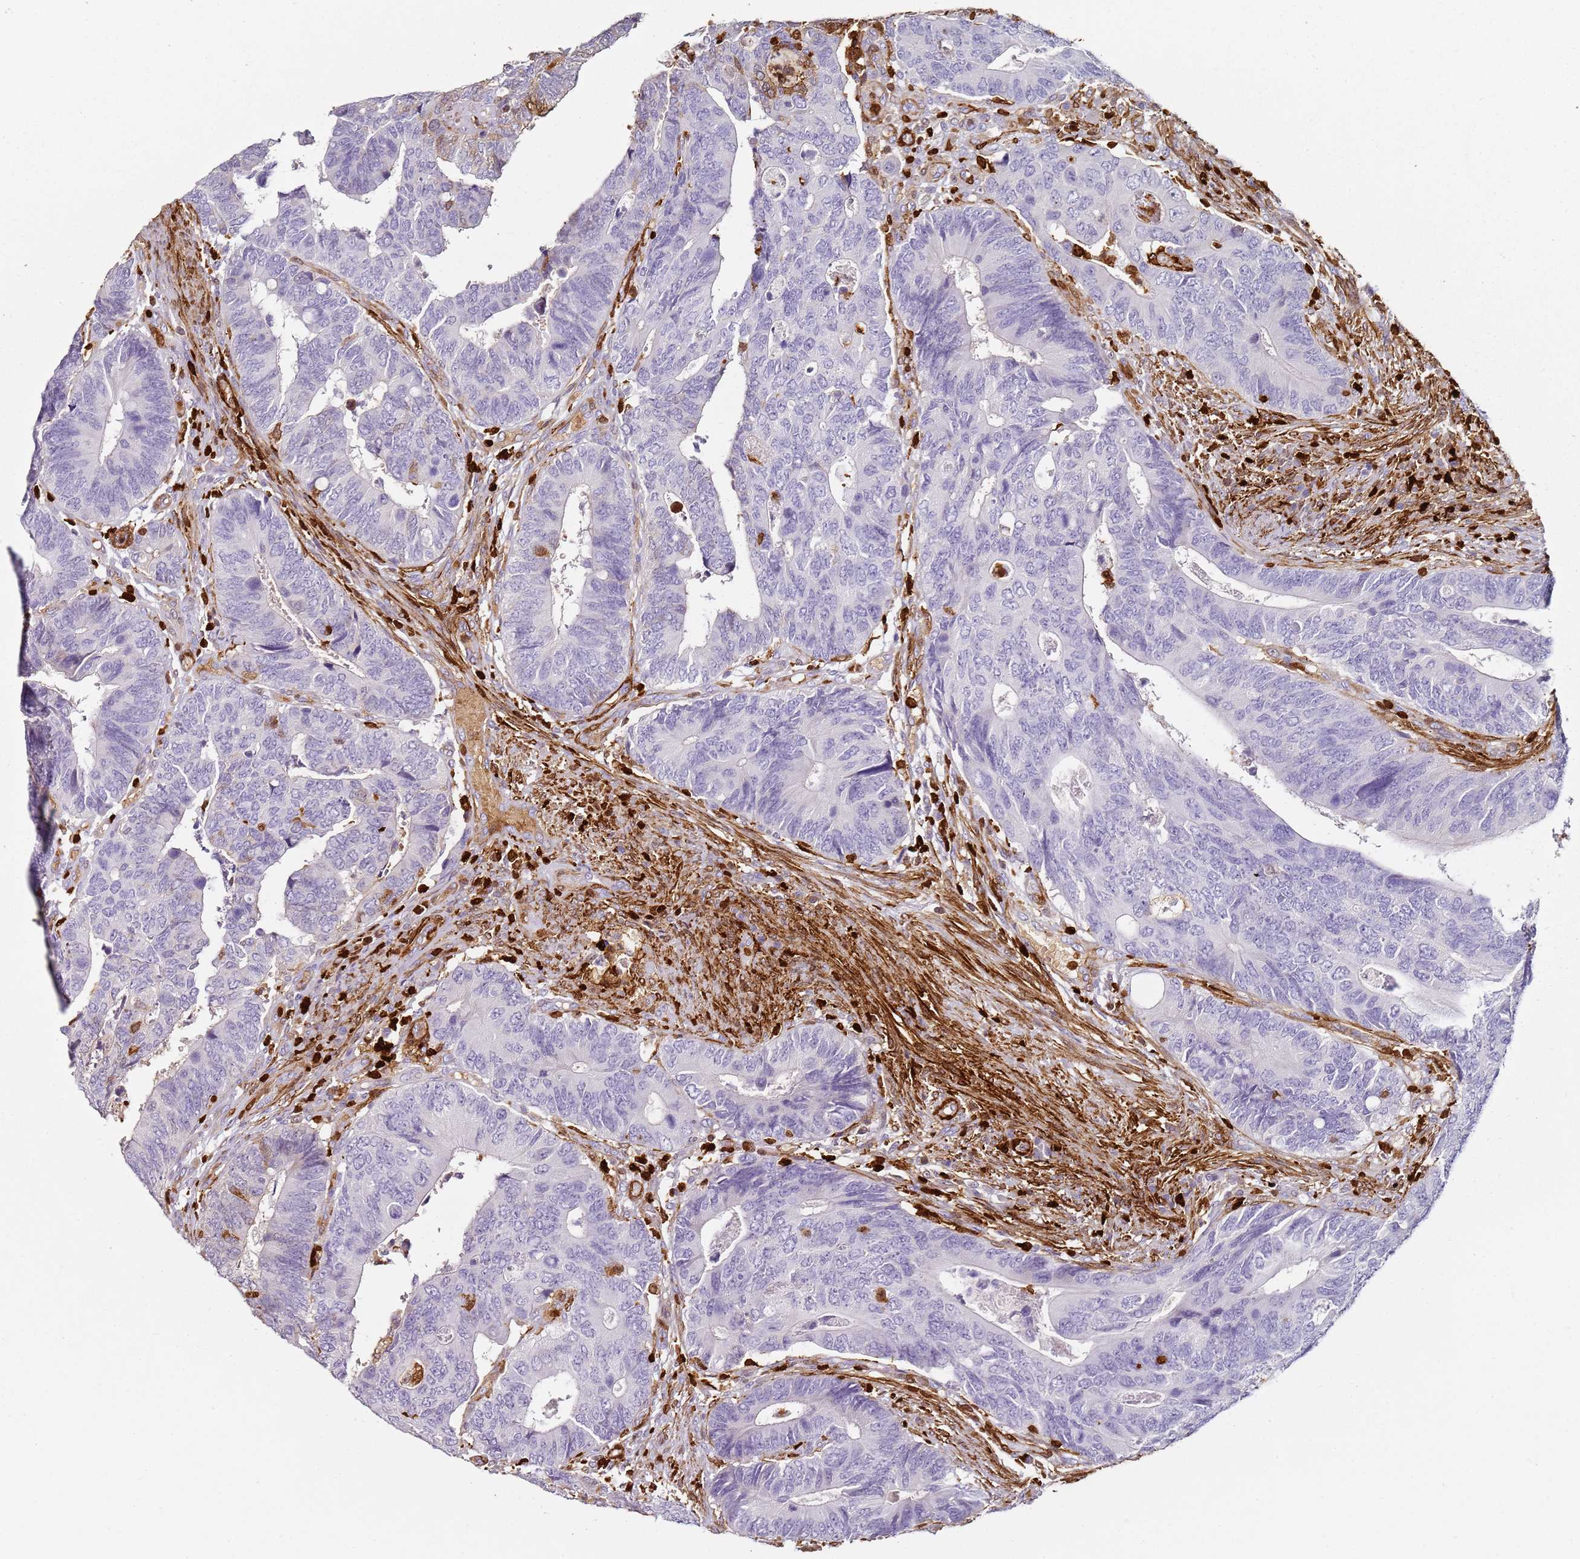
{"staining": {"intensity": "negative", "quantity": "none", "location": "none"}, "tissue": "colorectal cancer", "cell_type": "Tumor cells", "image_type": "cancer", "snomed": [{"axis": "morphology", "description": "Adenocarcinoma, NOS"}, {"axis": "topography", "description": "Colon"}], "caption": "Histopathology image shows no significant protein positivity in tumor cells of colorectal cancer (adenocarcinoma).", "gene": "S100A4", "patient": {"sex": "male", "age": 87}}